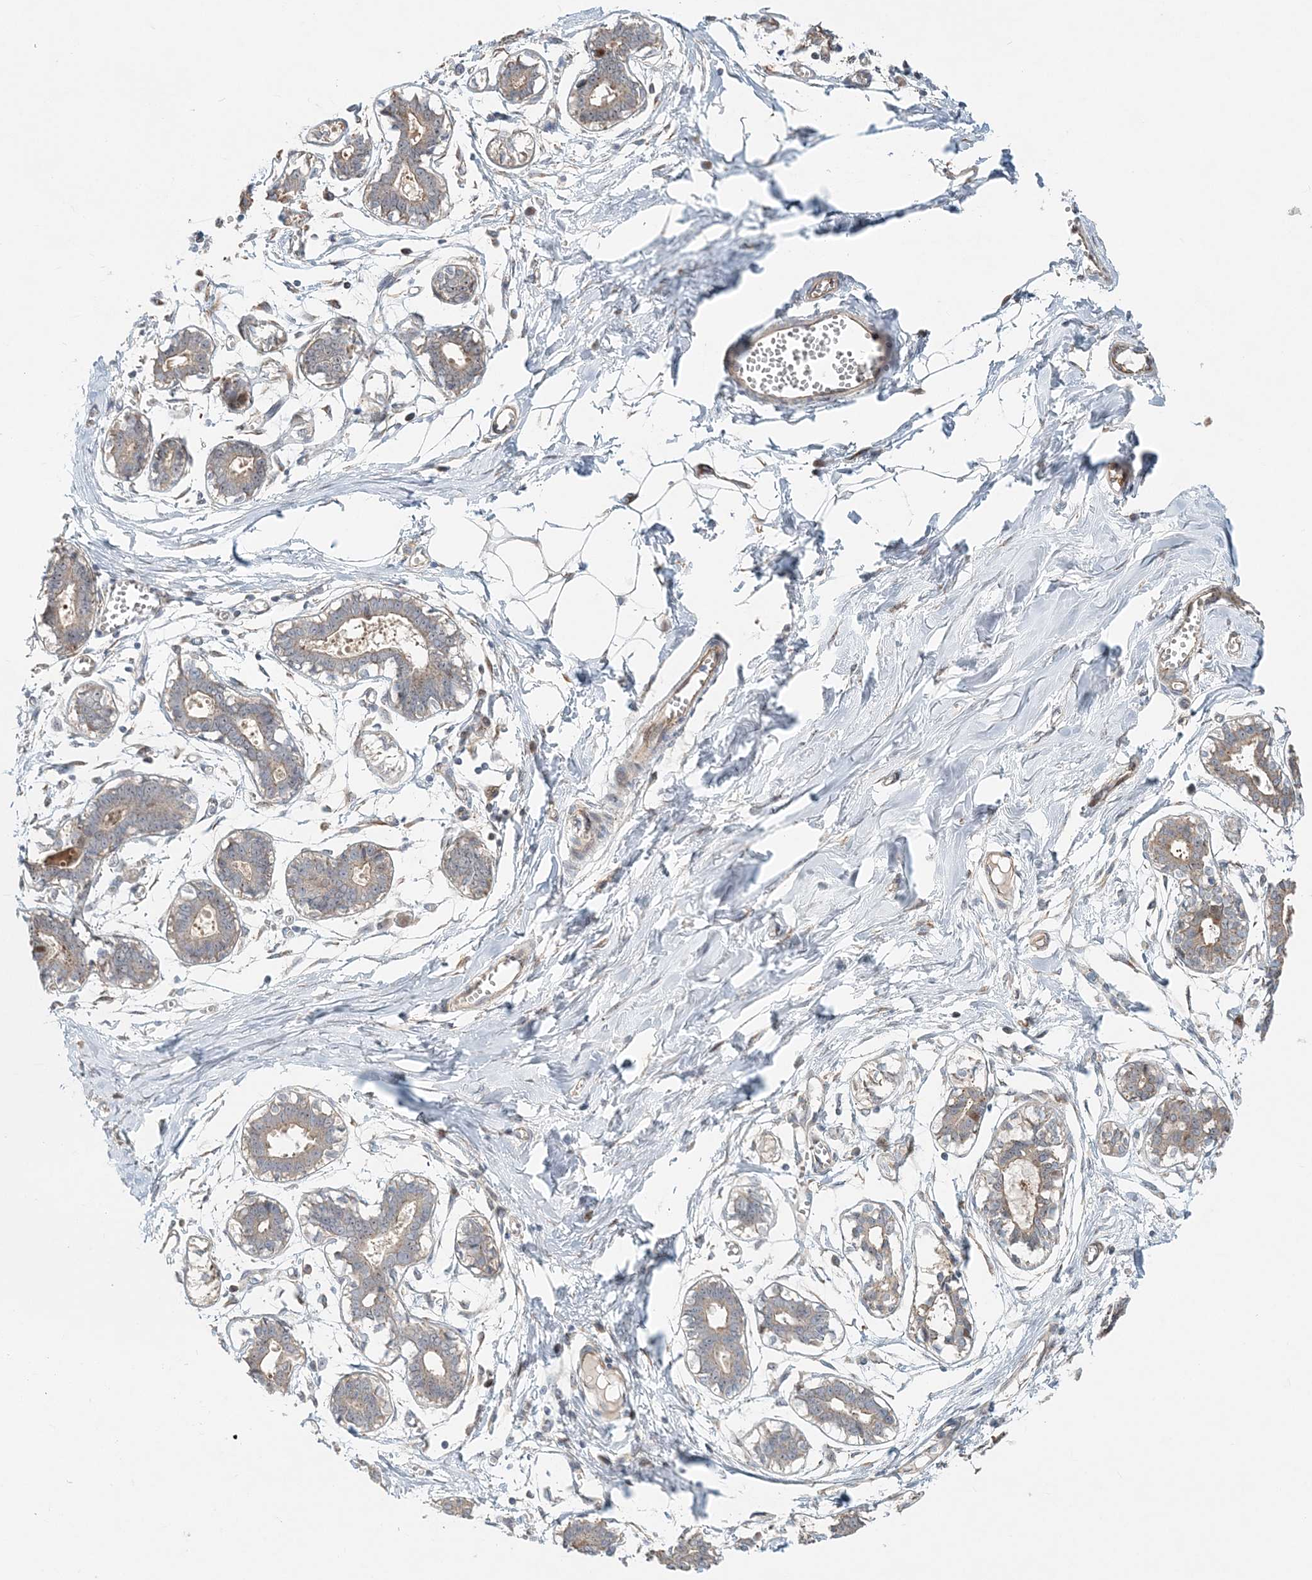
{"staining": {"intensity": "negative", "quantity": "none", "location": "none"}, "tissue": "breast", "cell_type": "Adipocytes", "image_type": "normal", "snomed": [{"axis": "morphology", "description": "Normal tissue, NOS"}, {"axis": "topography", "description": "Breast"}], "caption": "The immunohistochemistry photomicrograph has no significant staining in adipocytes of breast.", "gene": "CXXC5", "patient": {"sex": "female", "age": 27}}